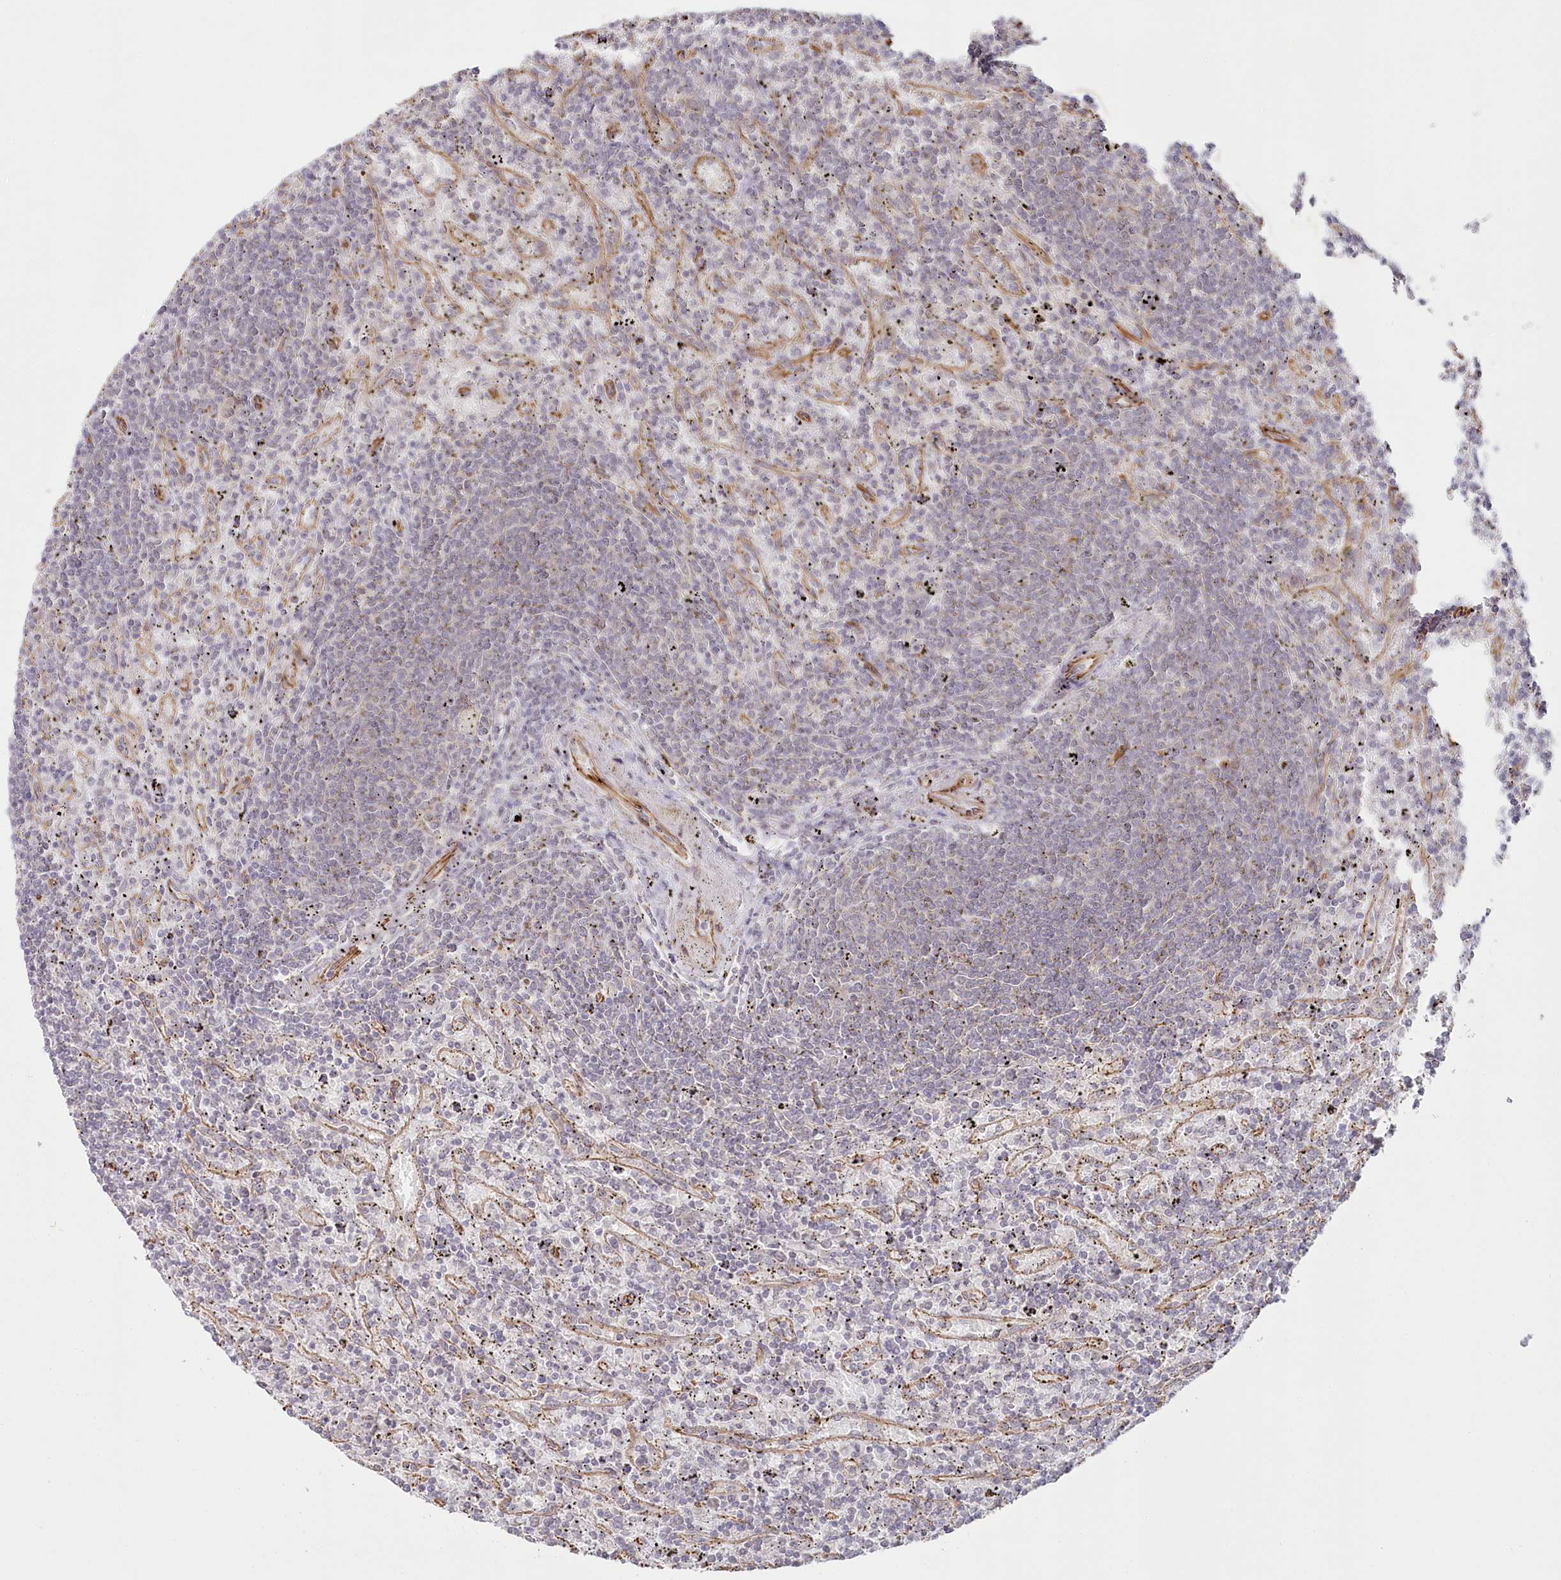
{"staining": {"intensity": "negative", "quantity": "none", "location": "none"}, "tissue": "lymphoma", "cell_type": "Tumor cells", "image_type": "cancer", "snomed": [{"axis": "morphology", "description": "Malignant lymphoma, non-Hodgkin's type, Low grade"}, {"axis": "topography", "description": "Spleen"}], "caption": "Tumor cells show no significant protein staining in lymphoma.", "gene": "TTC1", "patient": {"sex": "male", "age": 76}}